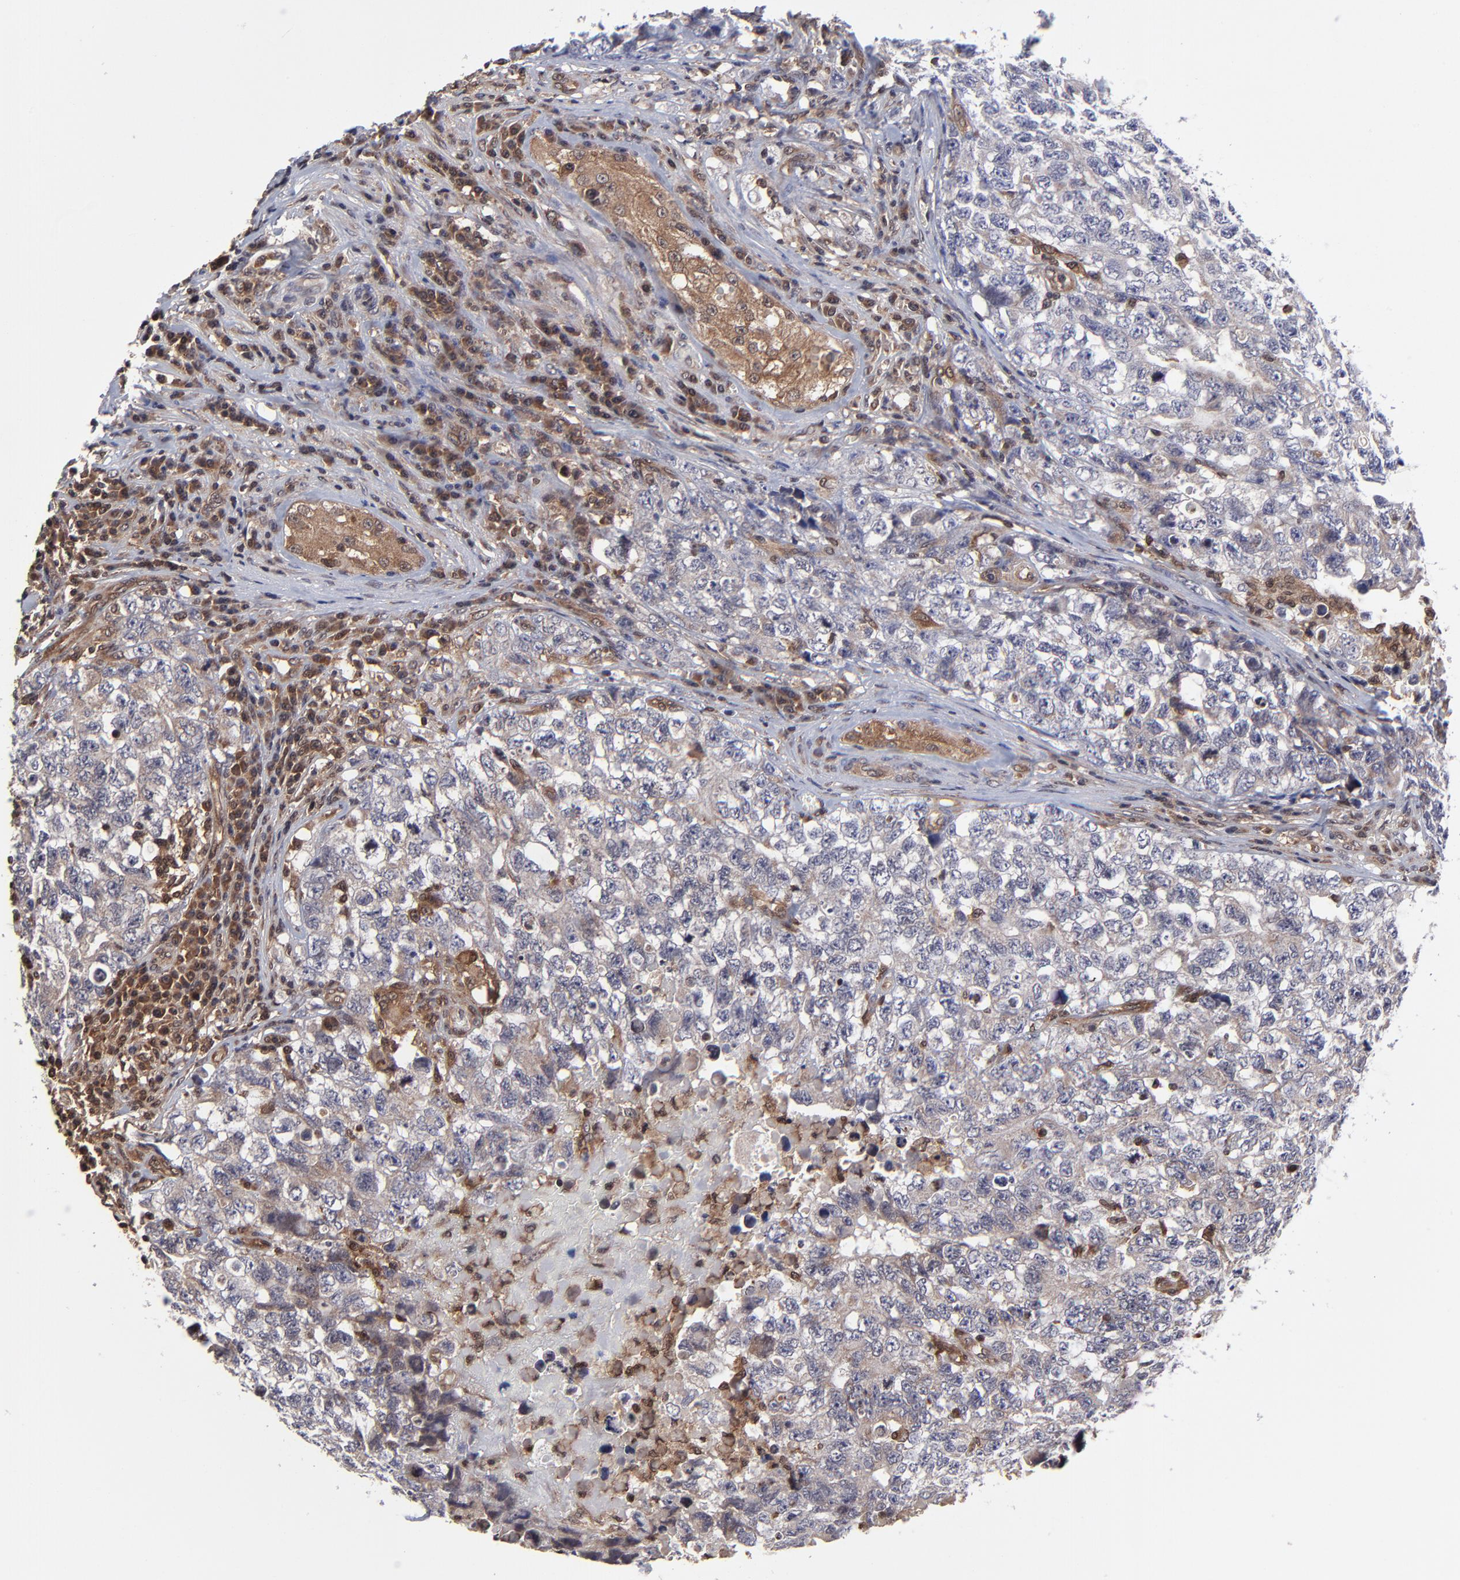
{"staining": {"intensity": "weak", "quantity": "25%-75%", "location": "cytoplasmic/membranous"}, "tissue": "testis cancer", "cell_type": "Tumor cells", "image_type": "cancer", "snomed": [{"axis": "morphology", "description": "Carcinoma, Embryonal, NOS"}, {"axis": "topography", "description": "Testis"}], "caption": "This histopathology image shows immunohistochemistry (IHC) staining of human testis cancer (embryonal carcinoma), with low weak cytoplasmic/membranous expression in approximately 25%-75% of tumor cells.", "gene": "UBE2L6", "patient": {"sex": "male", "age": 31}}